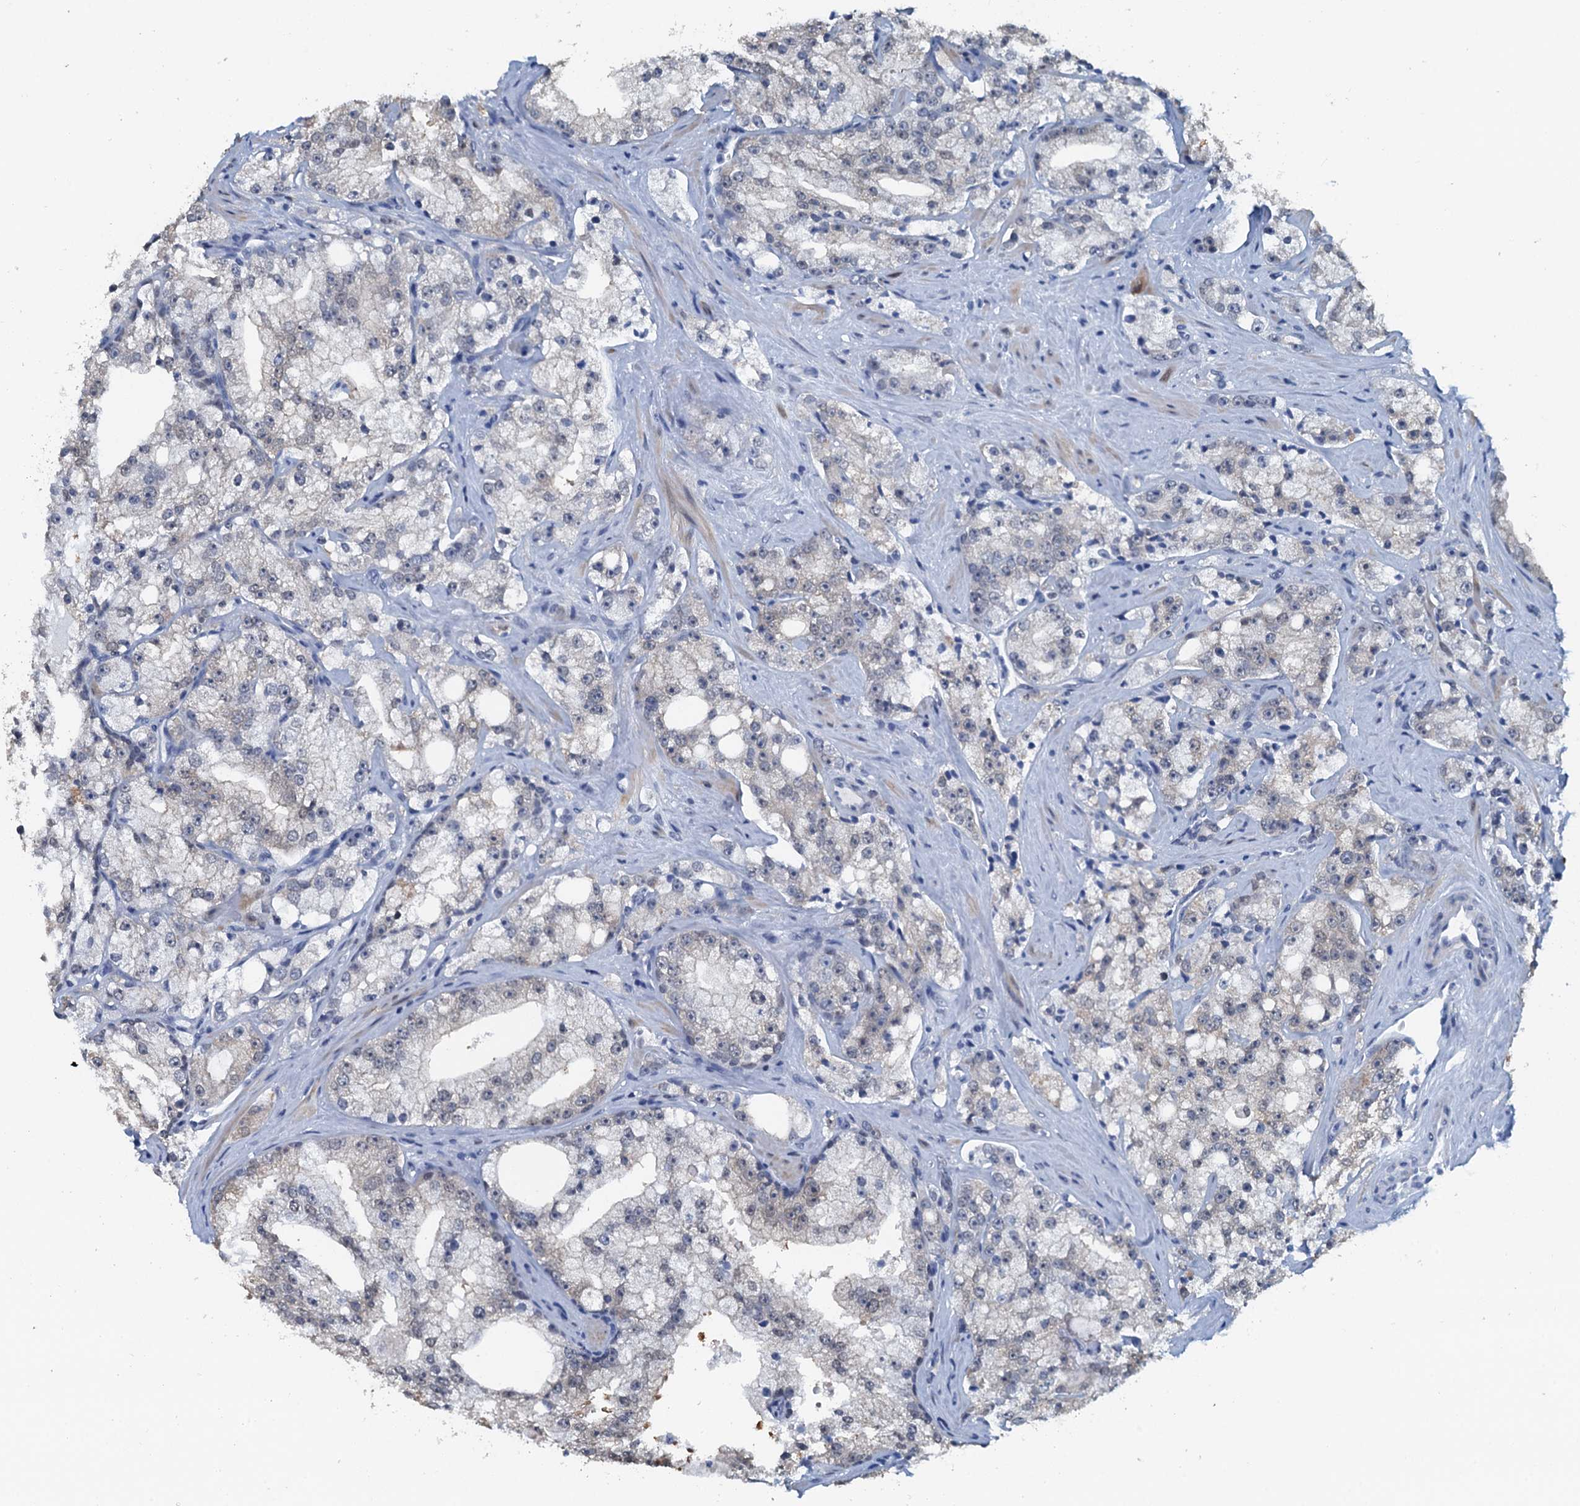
{"staining": {"intensity": "negative", "quantity": "none", "location": "none"}, "tissue": "prostate cancer", "cell_type": "Tumor cells", "image_type": "cancer", "snomed": [{"axis": "morphology", "description": "Adenocarcinoma, High grade"}, {"axis": "topography", "description": "Prostate"}], "caption": "The immunohistochemistry histopathology image has no significant positivity in tumor cells of prostate cancer tissue. (Immunohistochemistry (ihc), brightfield microscopy, high magnification).", "gene": "AHCY", "patient": {"sex": "male", "age": 64}}